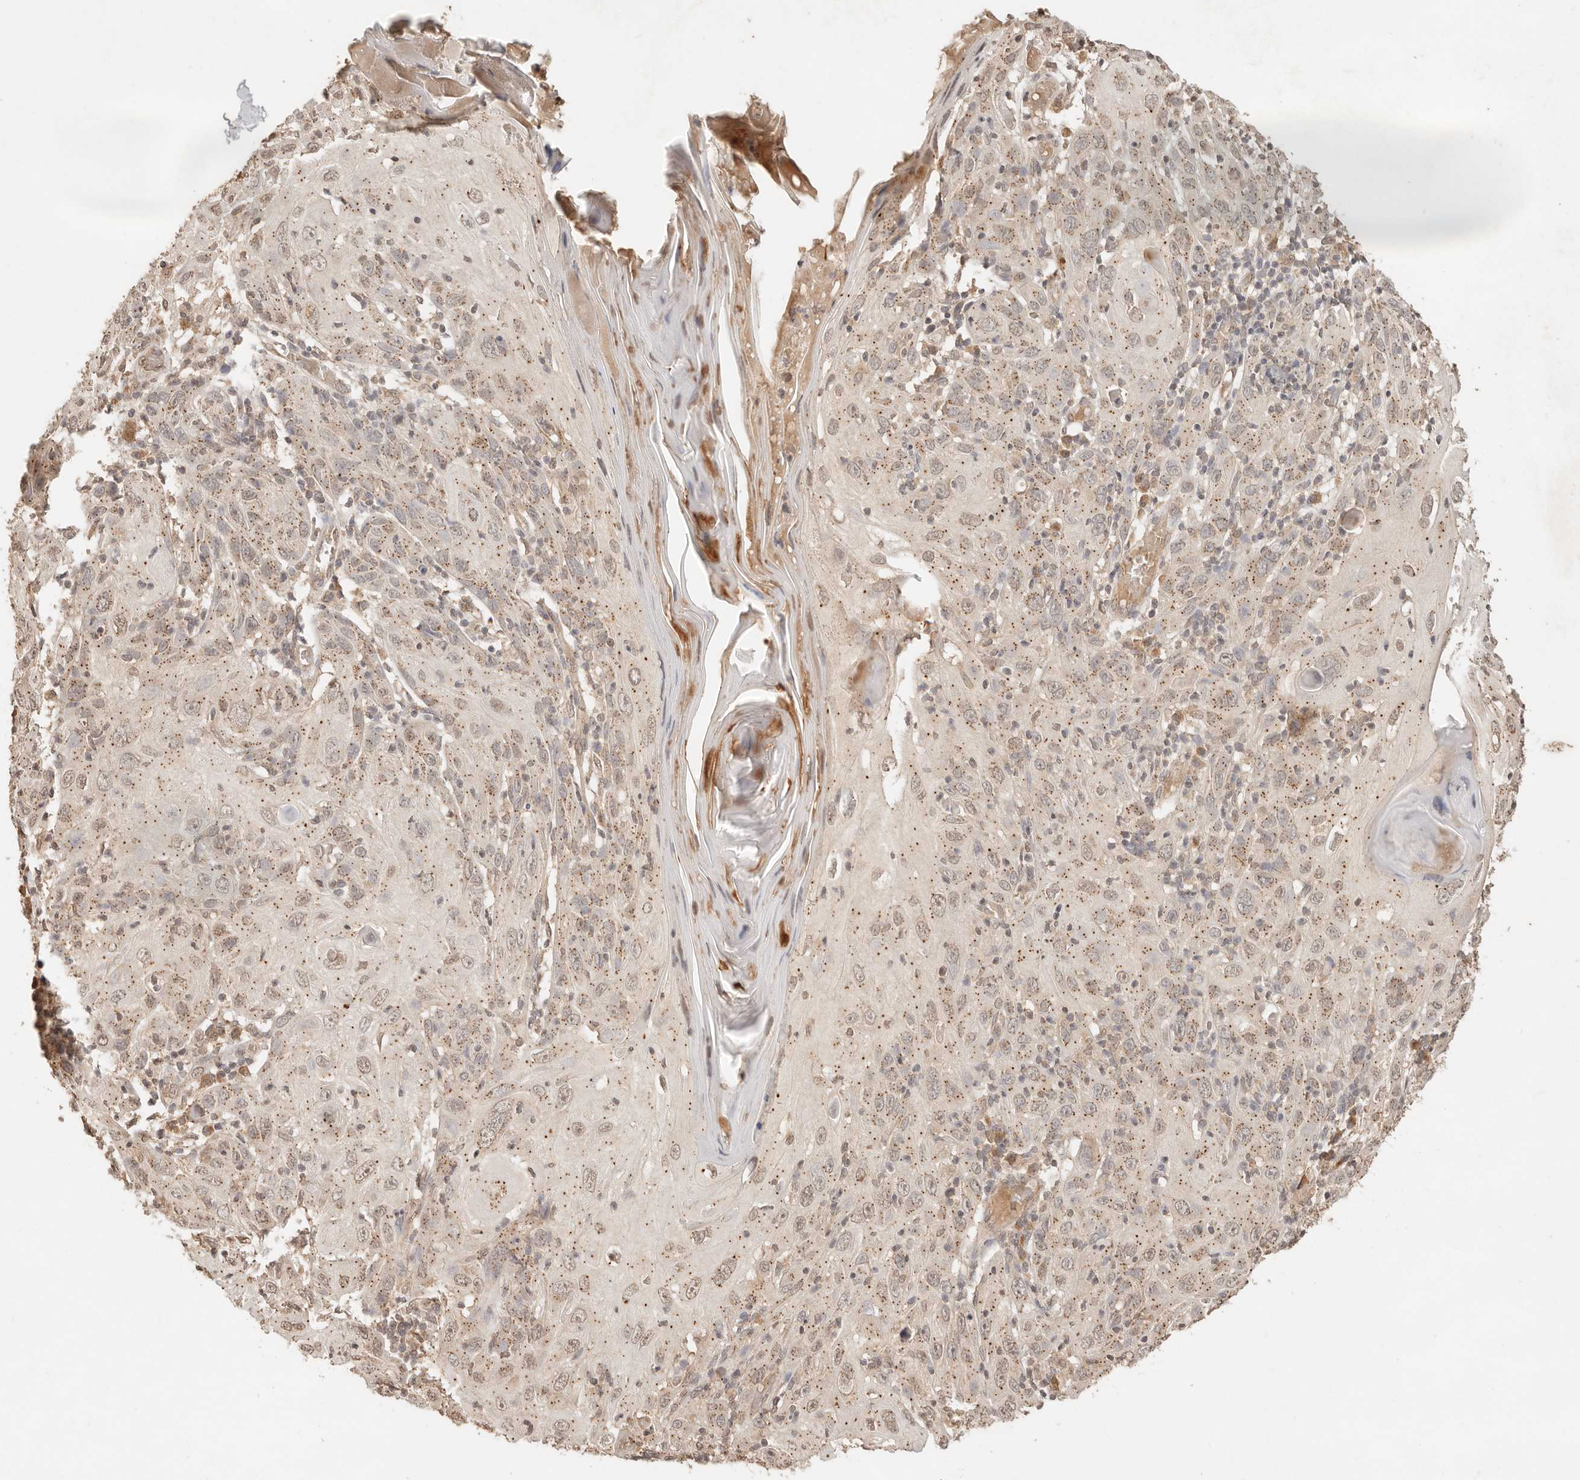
{"staining": {"intensity": "weak", "quantity": "25%-75%", "location": "nuclear"}, "tissue": "skin cancer", "cell_type": "Tumor cells", "image_type": "cancer", "snomed": [{"axis": "morphology", "description": "Squamous cell carcinoma, NOS"}, {"axis": "topography", "description": "Skin"}], "caption": "Protein staining of skin squamous cell carcinoma tissue exhibits weak nuclear expression in approximately 25%-75% of tumor cells.", "gene": "LMO4", "patient": {"sex": "female", "age": 88}}